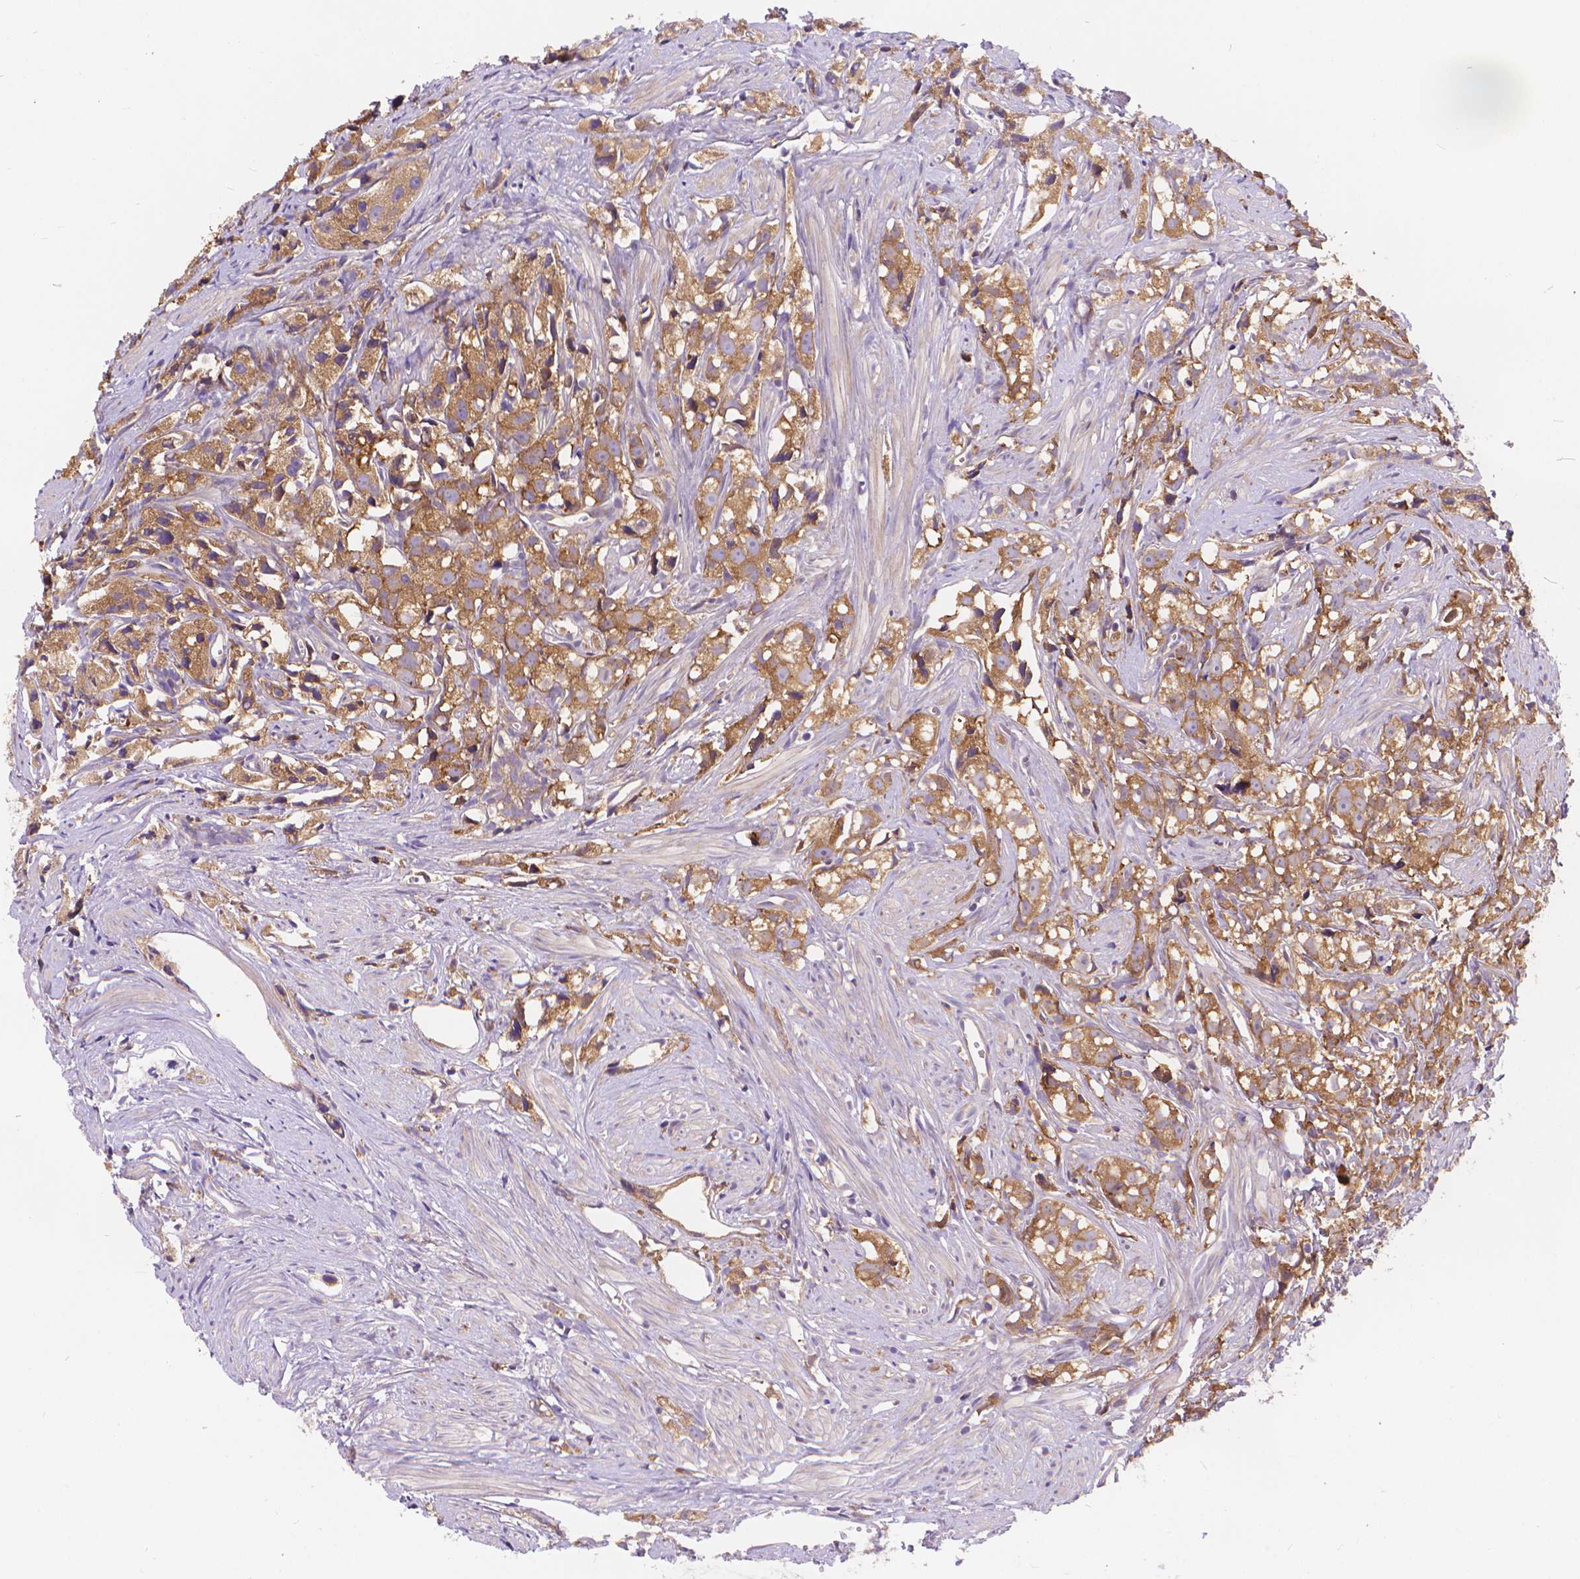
{"staining": {"intensity": "weak", "quantity": ">75%", "location": "cytoplasmic/membranous"}, "tissue": "prostate cancer", "cell_type": "Tumor cells", "image_type": "cancer", "snomed": [{"axis": "morphology", "description": "Adenocarcinoma, High grade"}, {"axis": "topography", "description": "Prostate"}], "caption": "A low amount of weak cytoplasmic/membranous expression is present in approximately >75% of tumor cells in prostate cancer (adenocarcinoma (high-grade)) tissue.", "gene": "ARAP1", "patient": {"sex": "male", "age": 68}}